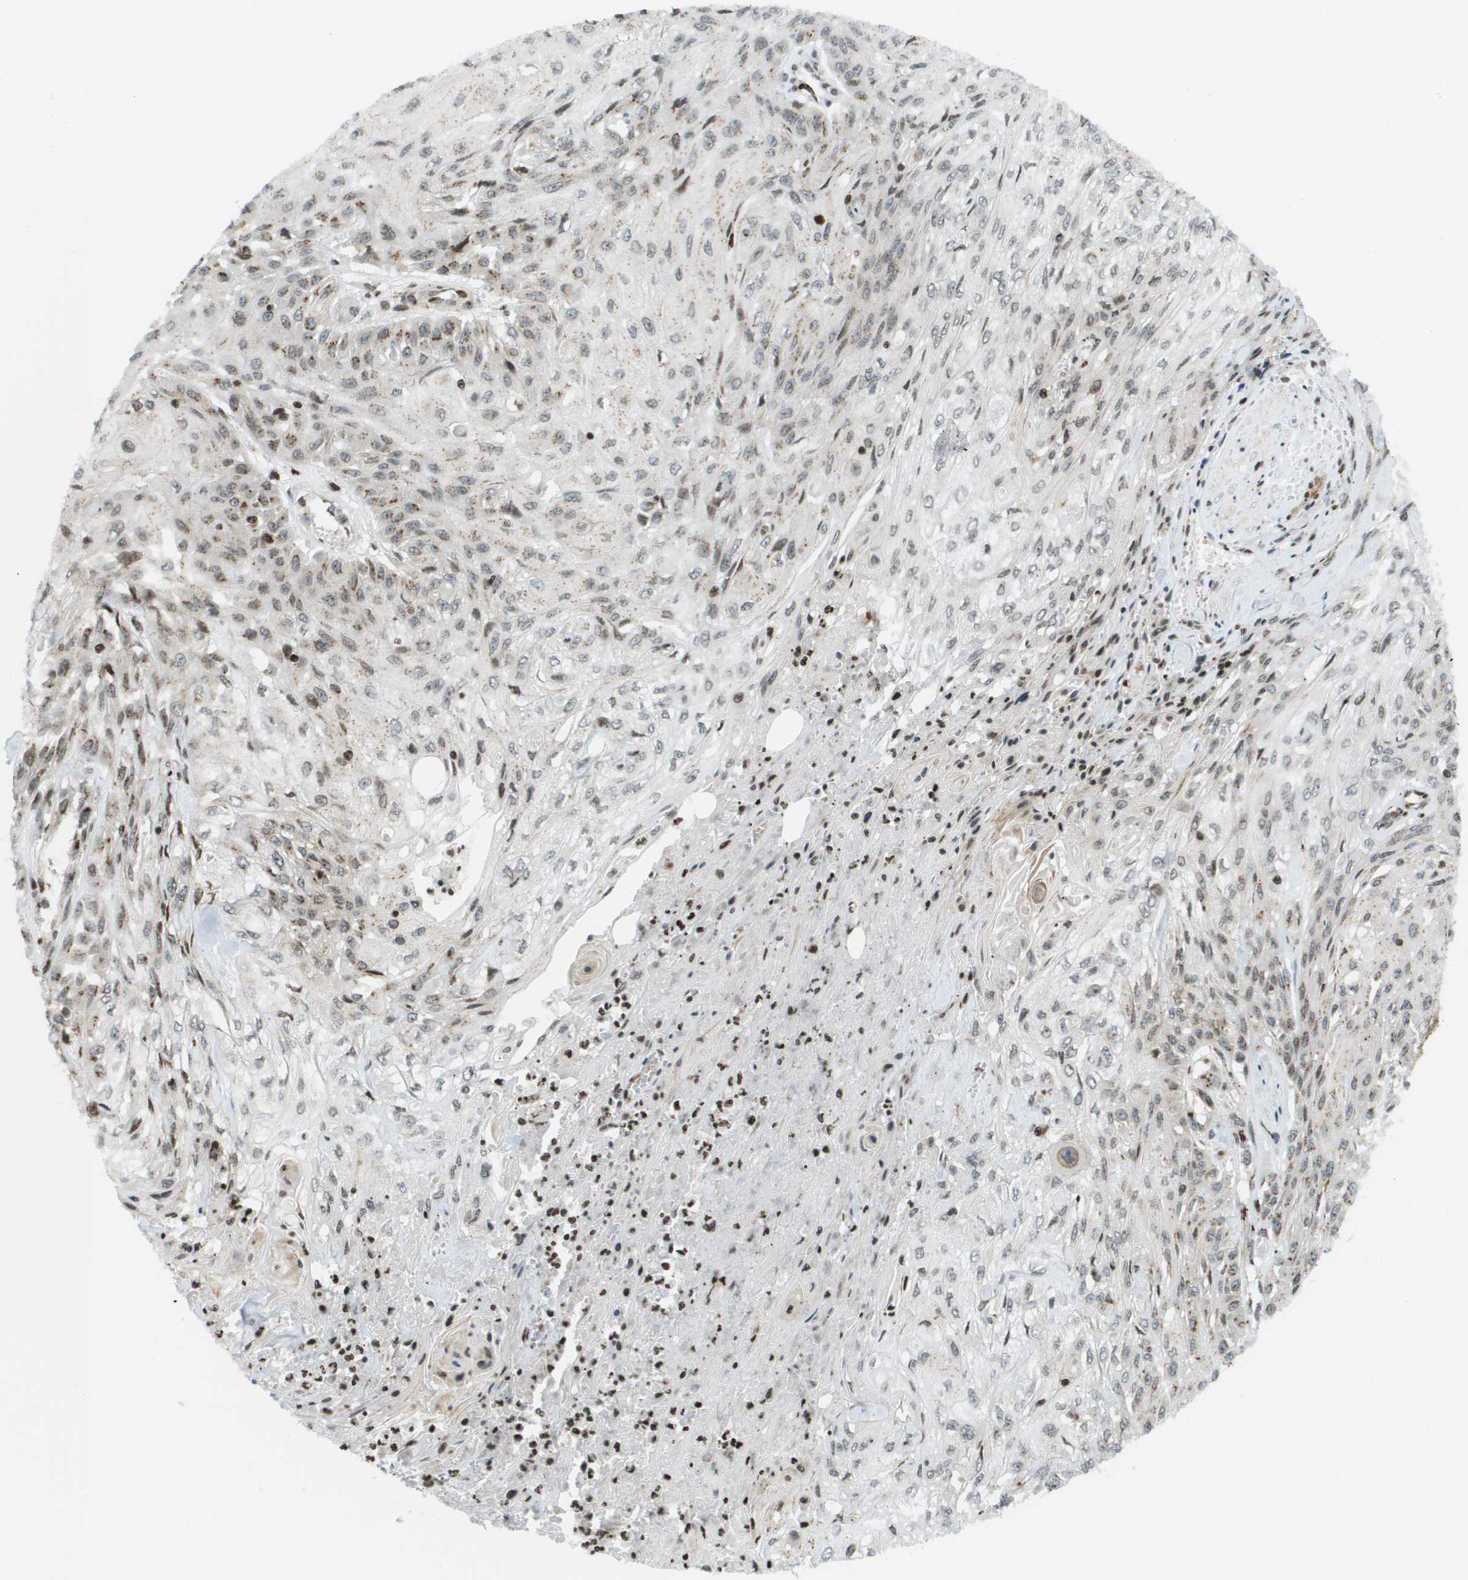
{"staining": {"intensity": "moderate", "quantity": "25%-75%", "location": "cytoplasmic/membranous"}, "tissue": "skin cancer", "cell_type": "Tumor cells", "image_type": "cancer", "snomed": [{"axis": "morphology", "description": "Squamous cell carcinoma, NOS"}, {"axis": "morphology", "description": "Squamous cell carcinoma, metastatic, NOS"}, {"axis": "topography", "description": "Skin"}, {"axis": "topography", "description": "Lymph node"}], "caption": "Protein expression by immunohistochemistry (IHC) shows moderate cytoplasmic/membranous positivity in about 25%-75% of tumor cells in squamous cell carcinoma (skin).", "gene": "EVC", "patient": {"sex": "male", "age": 75}}